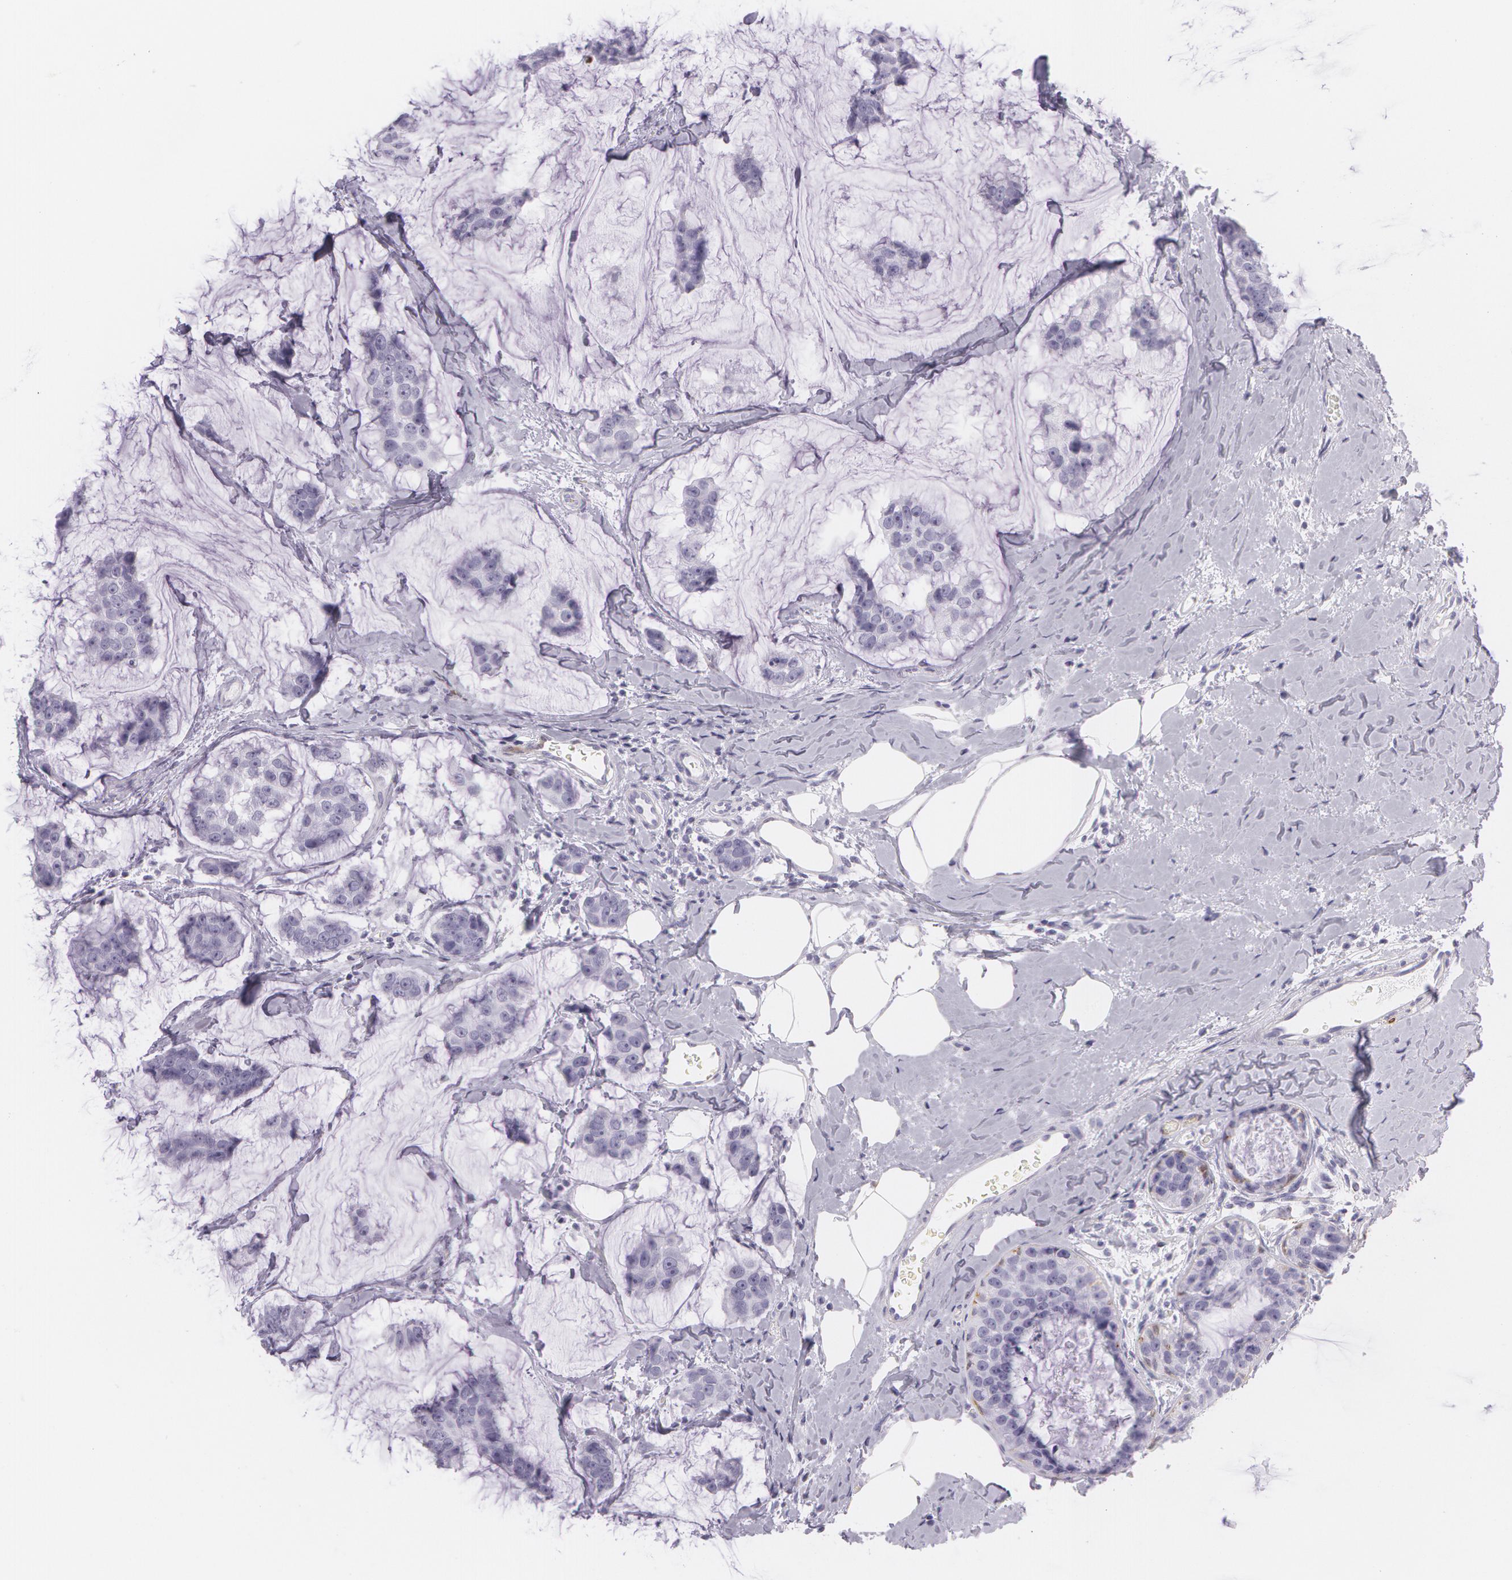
{"staining": {"intensity": "negative", "quantity": "none", "location": "none"}, "tissue": "breast cancer", "cell_type": "Tumor cells", "image_type": "cancer", "snomed": [{"axis": "morphology", "description": "Normal tissue, NOS"}, {"axis": "morphology", "description": "Duct carcinoma"}, {"axis": "topography", "description": "Breast"}], "caption": "There is no significant staining in tumor cells of breast cancer.", "gene": "SNCG", "patient": {"sex": "female", "age": 50}}